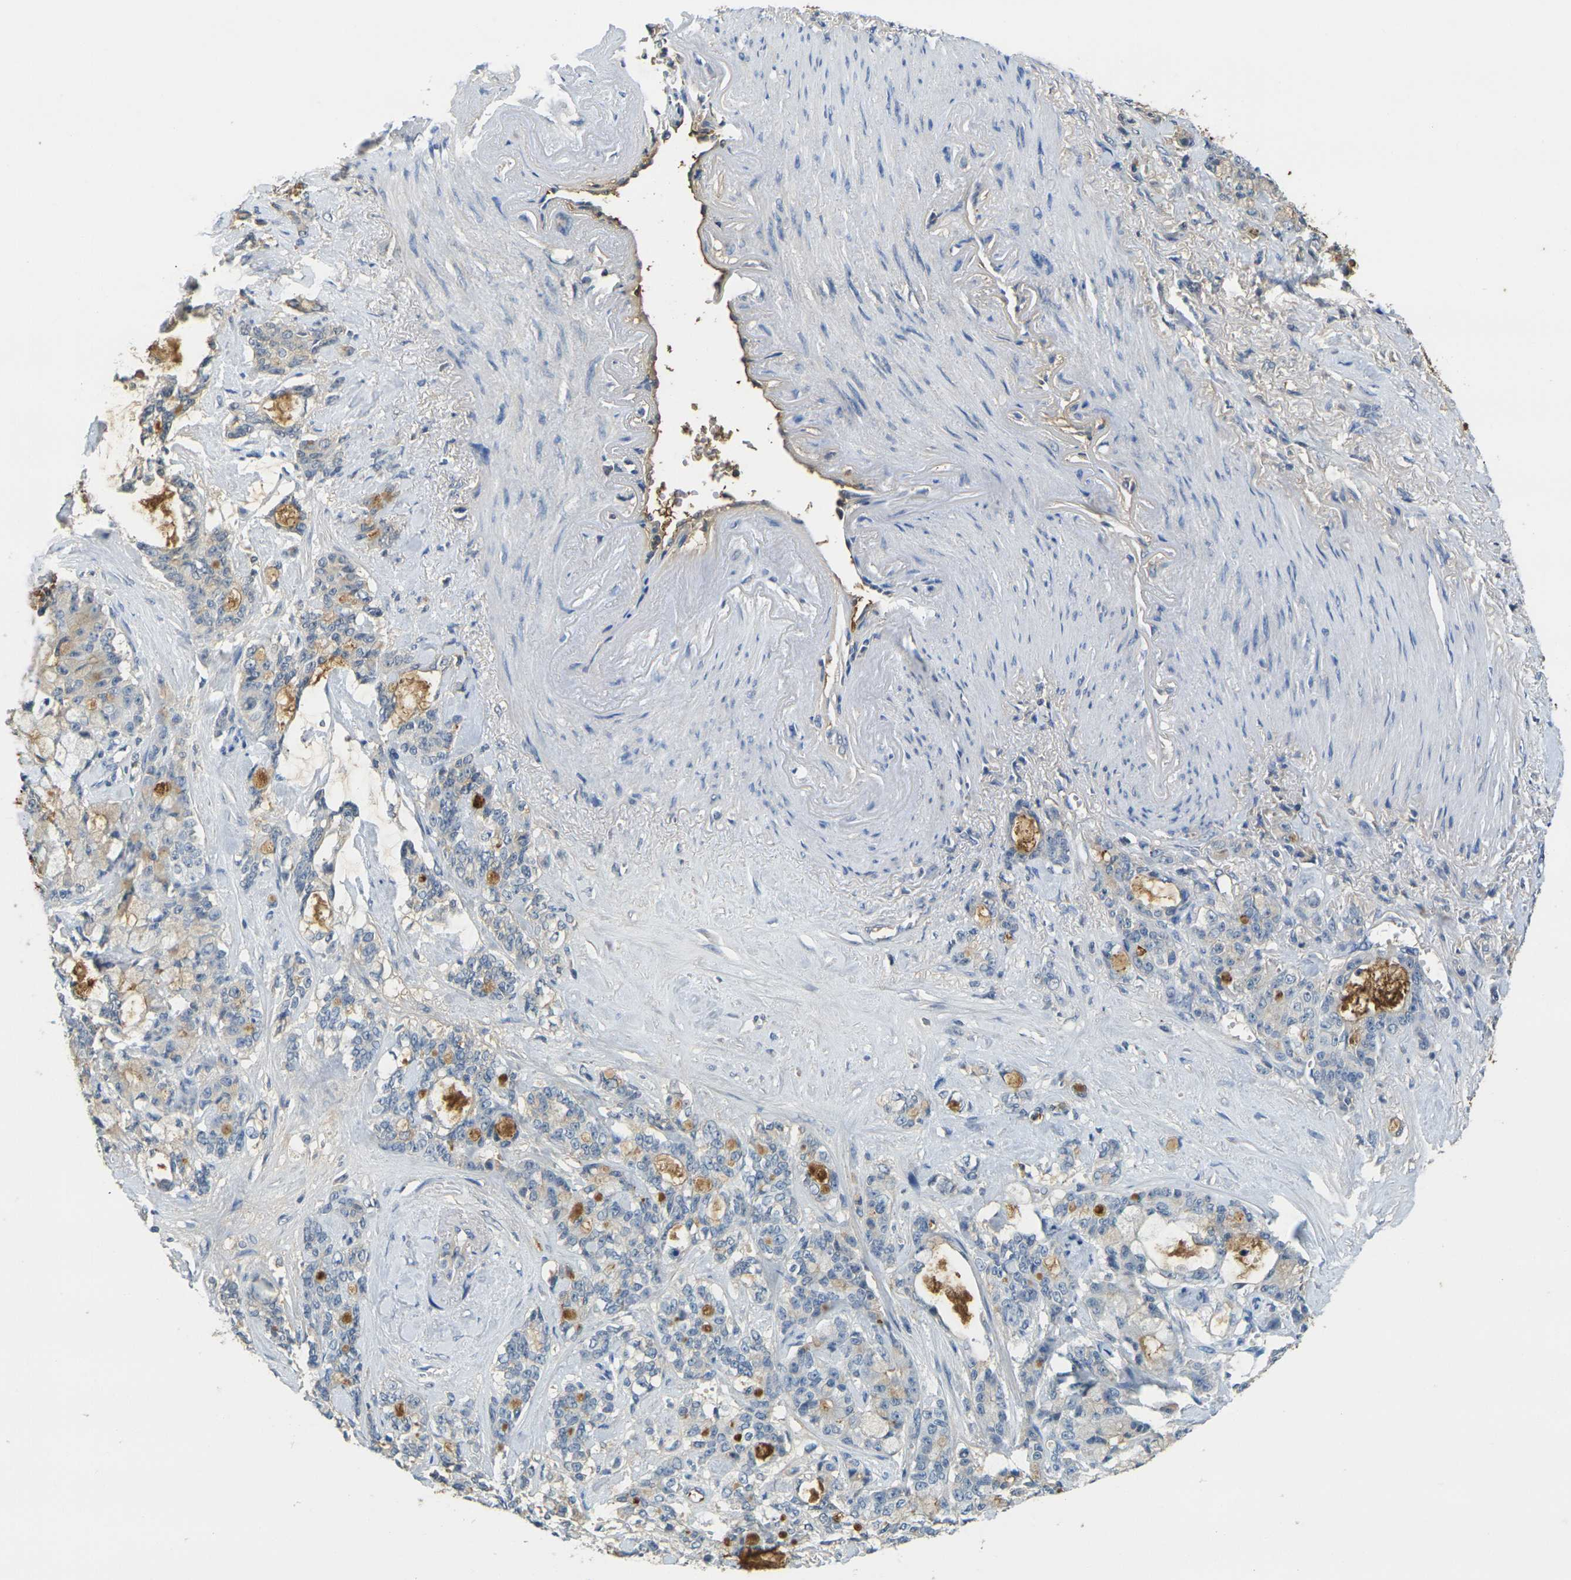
{"staining": {"intensity": "negative", "quantity": "none", "location": "none"}, "tissue": "pancreatic cancer", "cell_type": "Tumor cells", "image_type": "cancer", "snomed": [{"axis": "morphology", "description": "Adenocarcinoma, NOS"}, {"axis": "topography", "description": "Pancreas"}], "caption": "DAB (3,3'-diaminobenzidine) immunohistochemical staining of pancreatic cancer (adenocarcinoma) displays no significant expression in tumor cells. Brightfield microscopy of immunohistochemistry (IHC) stained with DAB (3,3'-diaminobenzidine) (brown) and hematoxylin (blue), captured at high magnification.", "gene": "PLCD1", "patient": {"sex": "female", "age": 73}}